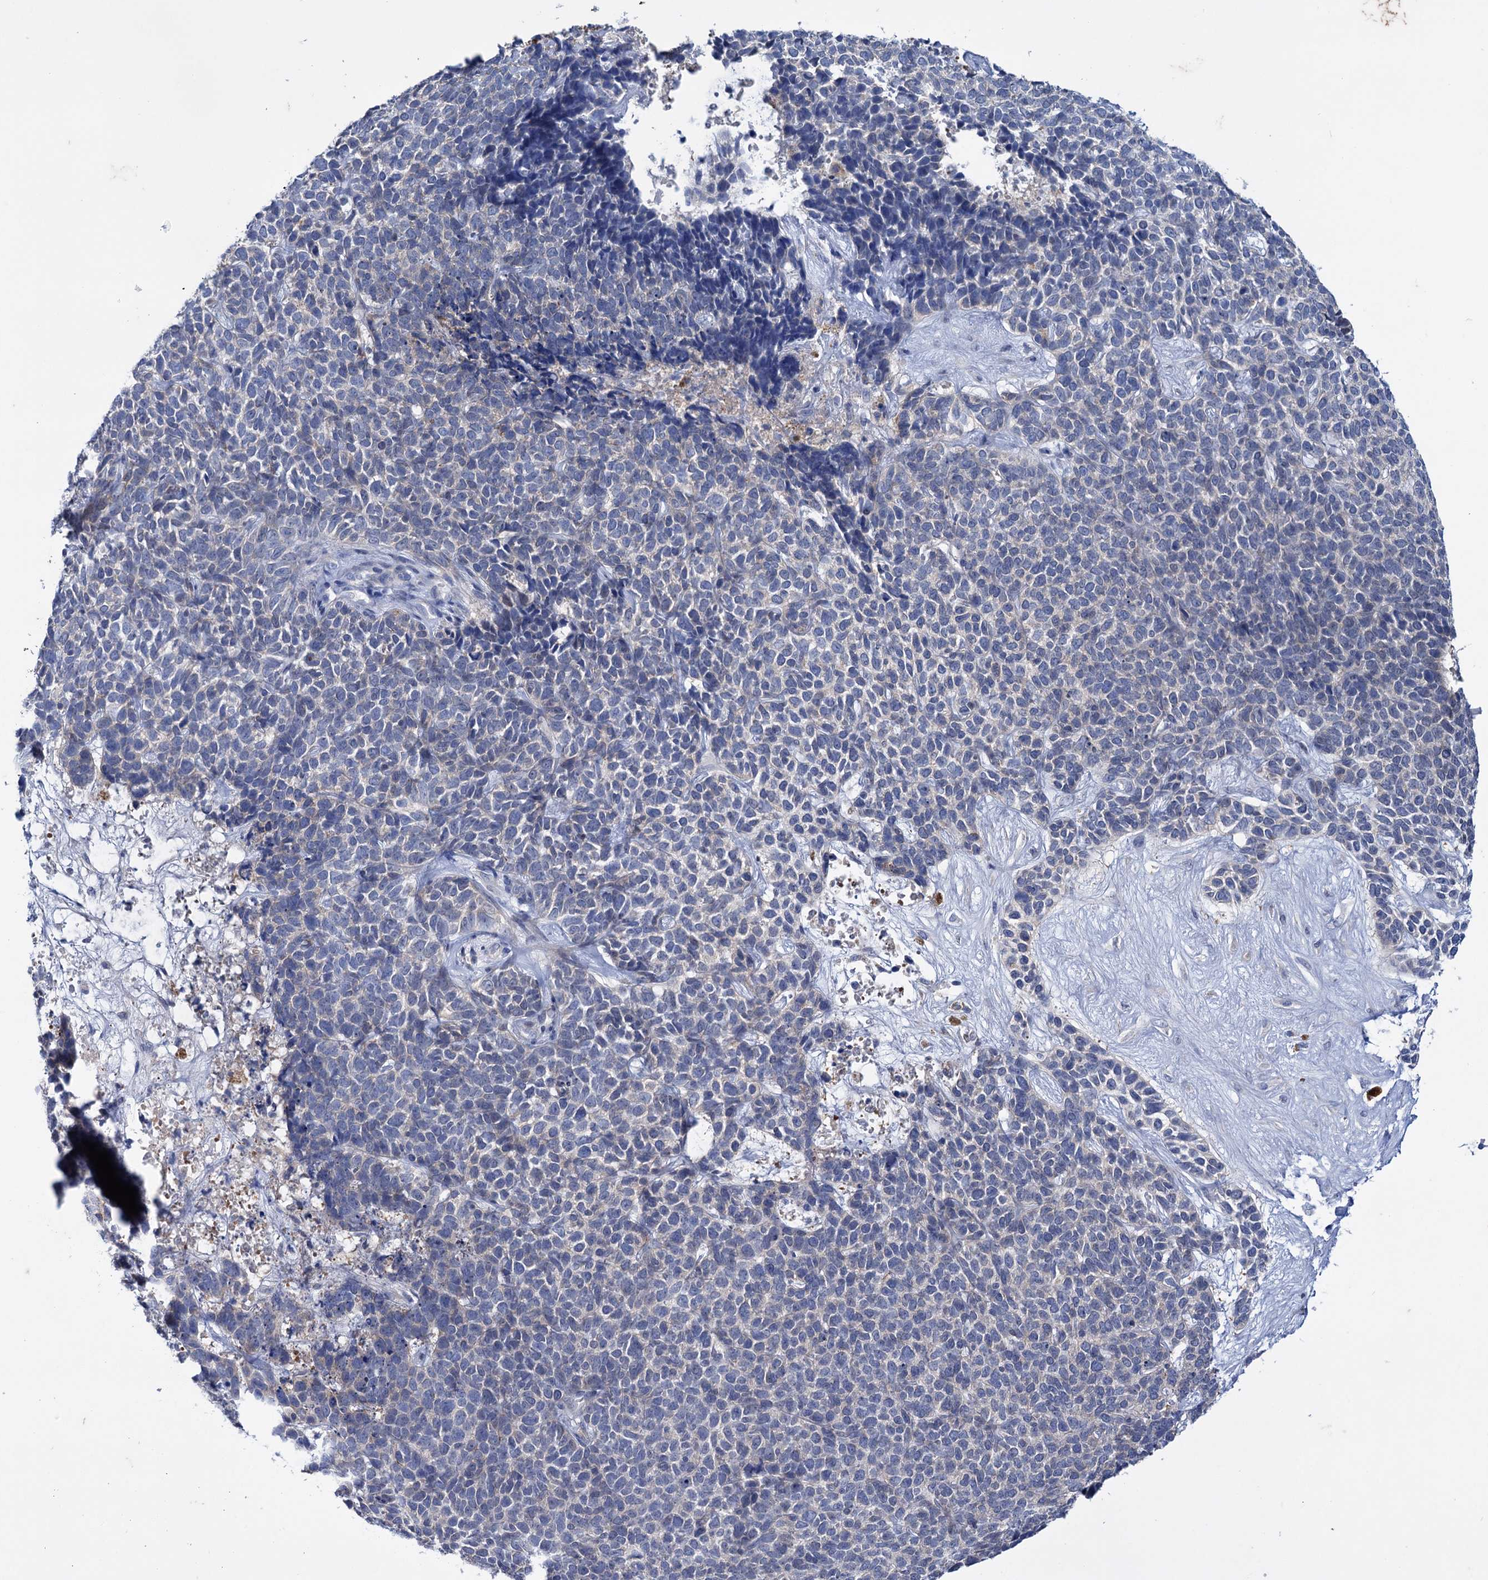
{"staining": {"intensity": "negative", "quantity": "none", "location": "none"}, "tissue": "skin cancer", "cell_type": "Tumor cells", "image_type": "cancer", "snomed": [{"axis": "morphology", "description": "Basal cell carcinoma"}, {"axis": "topography", "description": "Skin"}], "caption": "Basal cell carcinoma (skin) was stained to show a protein in brown. There is no significant positivity in tumor cells. (DAB (3,3'-diaminobenzidine) immunohistochemistry (IHC) with hematoxylin counter stain).", "gene": "MID1IP1", "patient": {"sex": "female", "age": 84}}